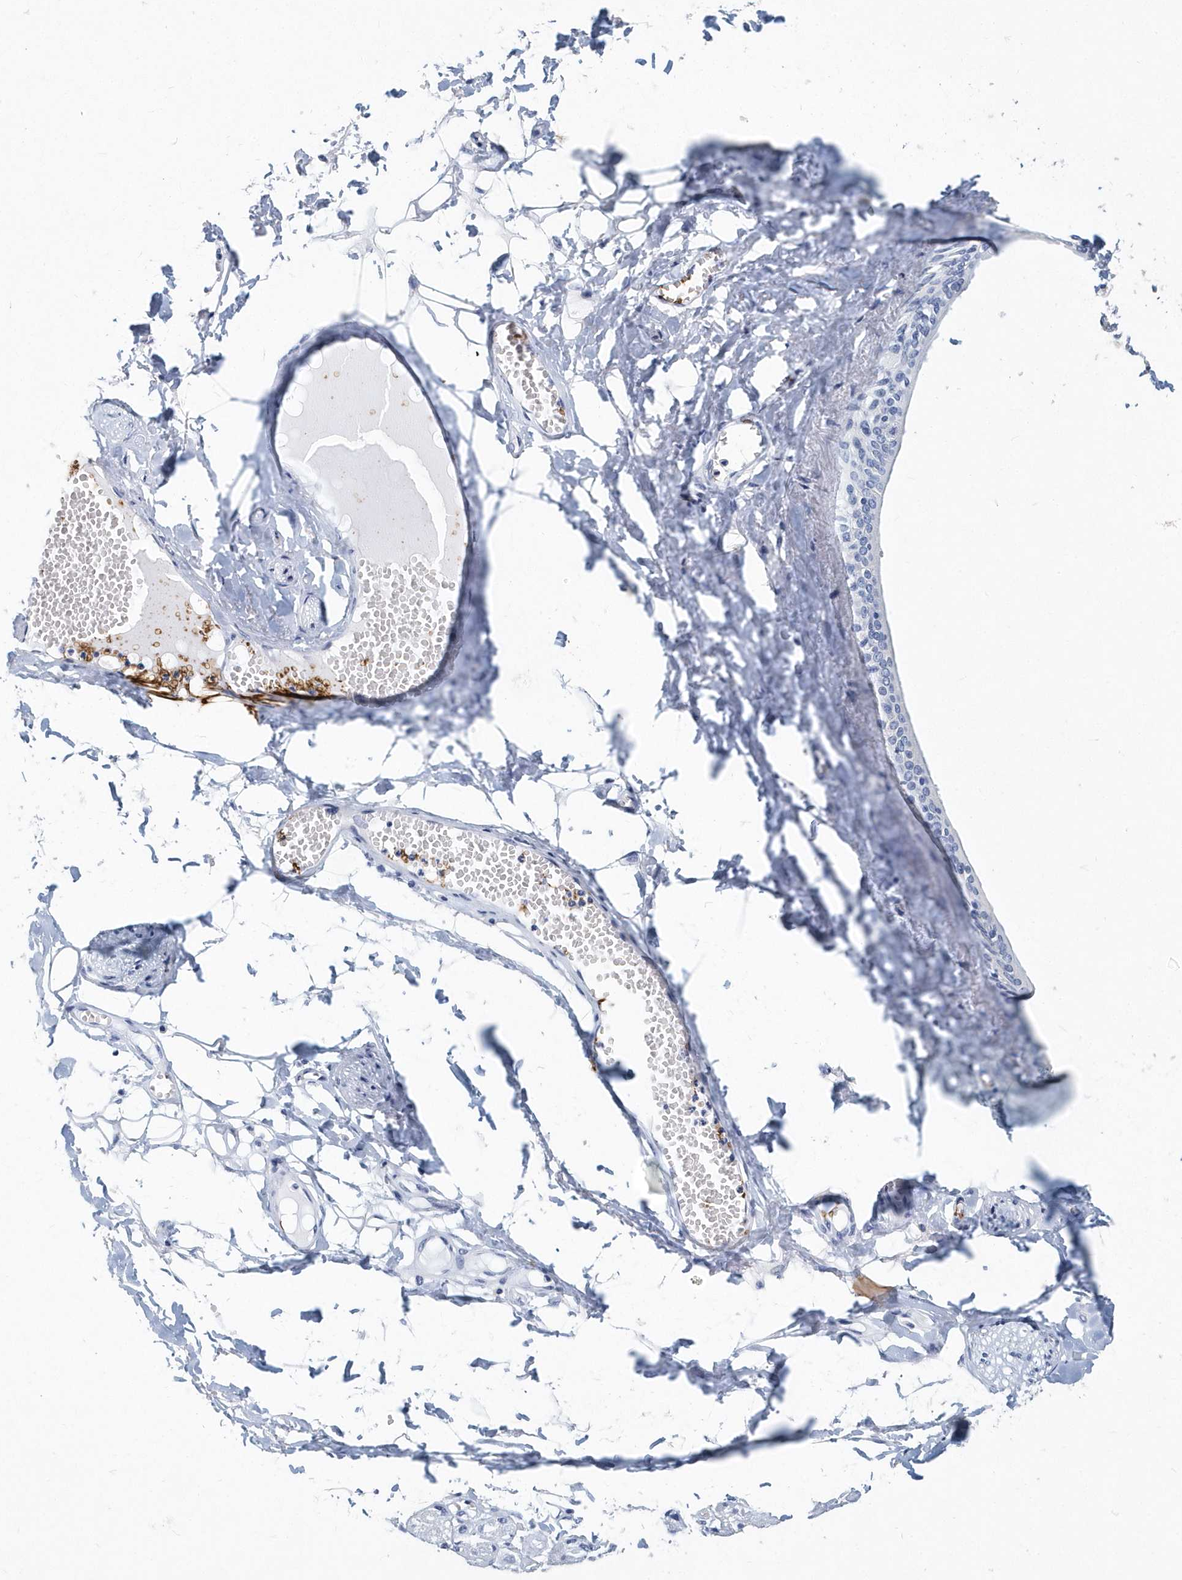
{"staining": {"intensity": "negative", "quantity": "none", "location": "none"}, "tissue": "adipose tissue", "cell_type": "Adipocytes", "image_type": "normal", "snomed": [{"axis": "morphology", "description": "Normal tissue, NOS"}, {"axis": "morphology", "description": "Inflammation, NOS"}, {"axis": "topography", "description": "Salivary gland"}, {"axis": "topography", "description": "Peripheral nerve tissue"}], "caption": "Immunohistochemical staining of benign human adipose tissue displays no significant staining in adipocytes.", "gene": "ITGA2B", "patient": {"sex": "female", "age": 75}}